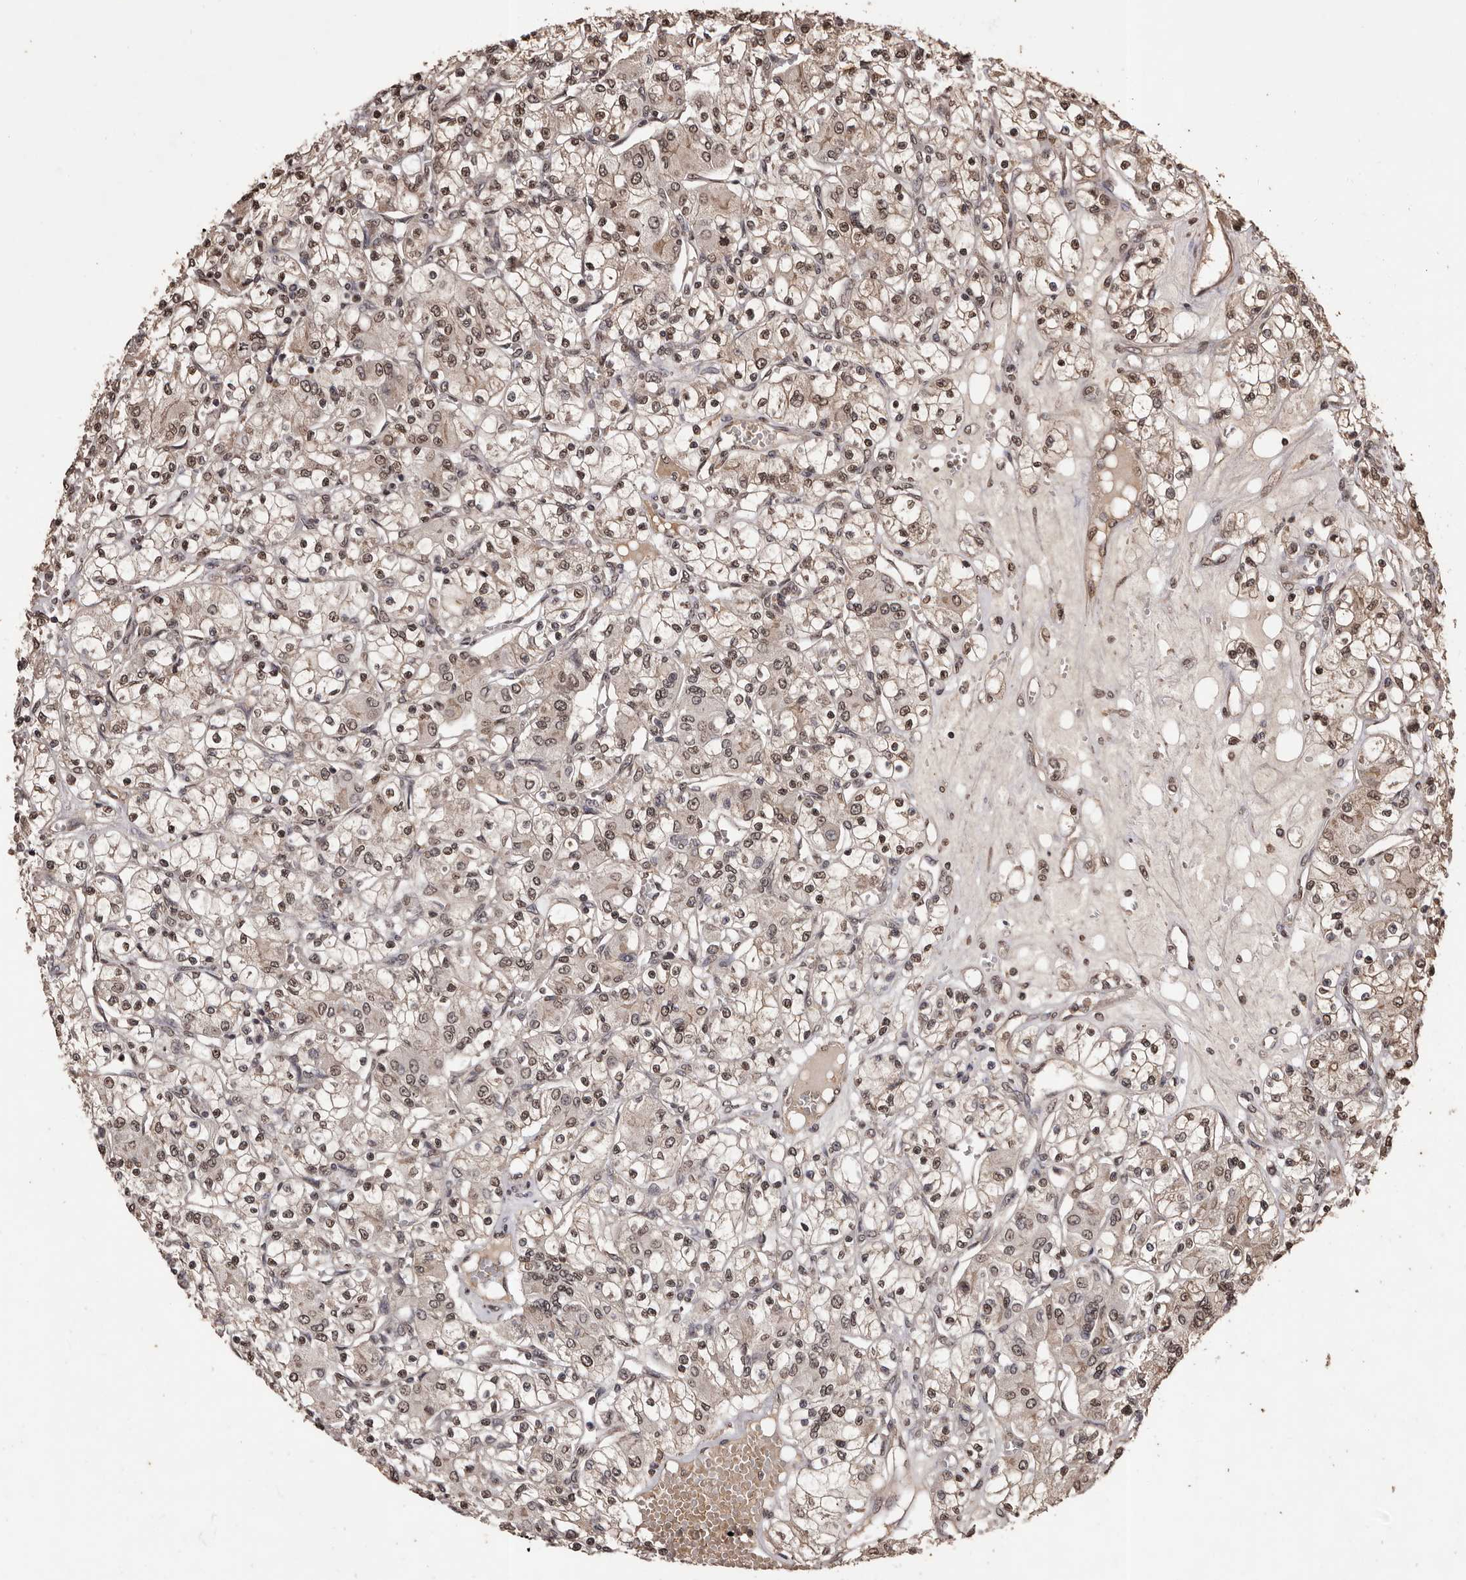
{"staining": {"intensity": "moderate", "quantity": ">75%", "location": "nuclear"}, "tissue": "renal cancer", "cell_type": "Tumor cells", "image_type": "cancer", "snomed": [{"axis": "morphology", "description": "Adenocarcinoma, NOS"}, {"axis": "topography", "description": "Kidney"}], "caption": "Renal adenocarcinoma tissue shows moderate nuclear positivity in approximately >75% of tumor cells Using DAB (3,3'-diaminobenzidine) (brown) and hematoxylin (blue) stains, captured at high magnification using brightfield microscopy.", "gene": "NAV1", "patient": {"sex": "female", "age": 59}}